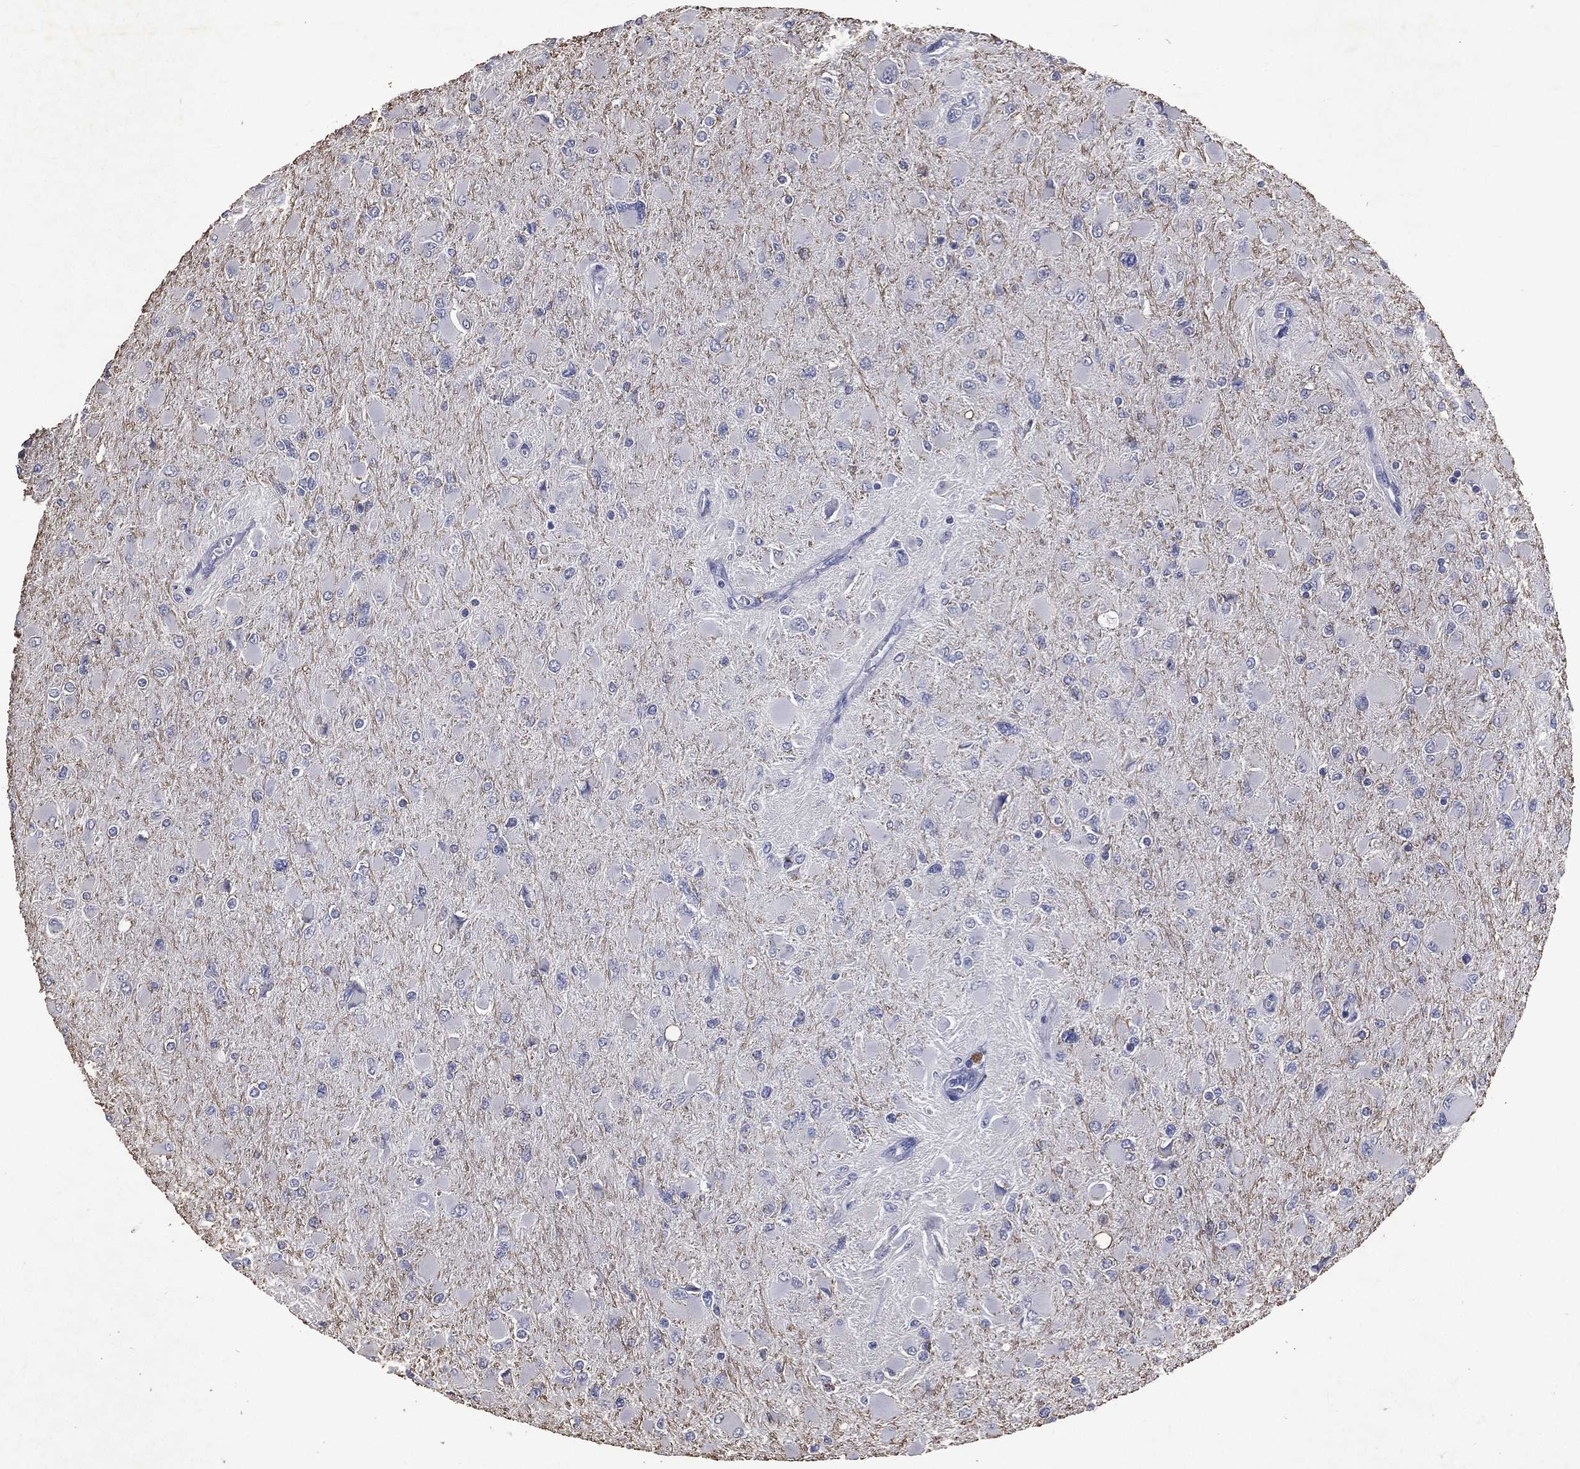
{"staining": {"intensity": "negative", "quantity": "none", "location": "none"}, "tissue": "glioma", "cell_type": "Tumor cells", "image_type": "cancer", "snomed": [{"axis": "morphology", "description": "Glioma, malignant, High grade"}, {"axis": "topography", "description": "Cerebral cortex"}], "caption": "Tumor cells show no significant expression in high-grade glioma (malignant).", "gene": "SLC34A2", "patient": {"sex": "female", "age": 36}}